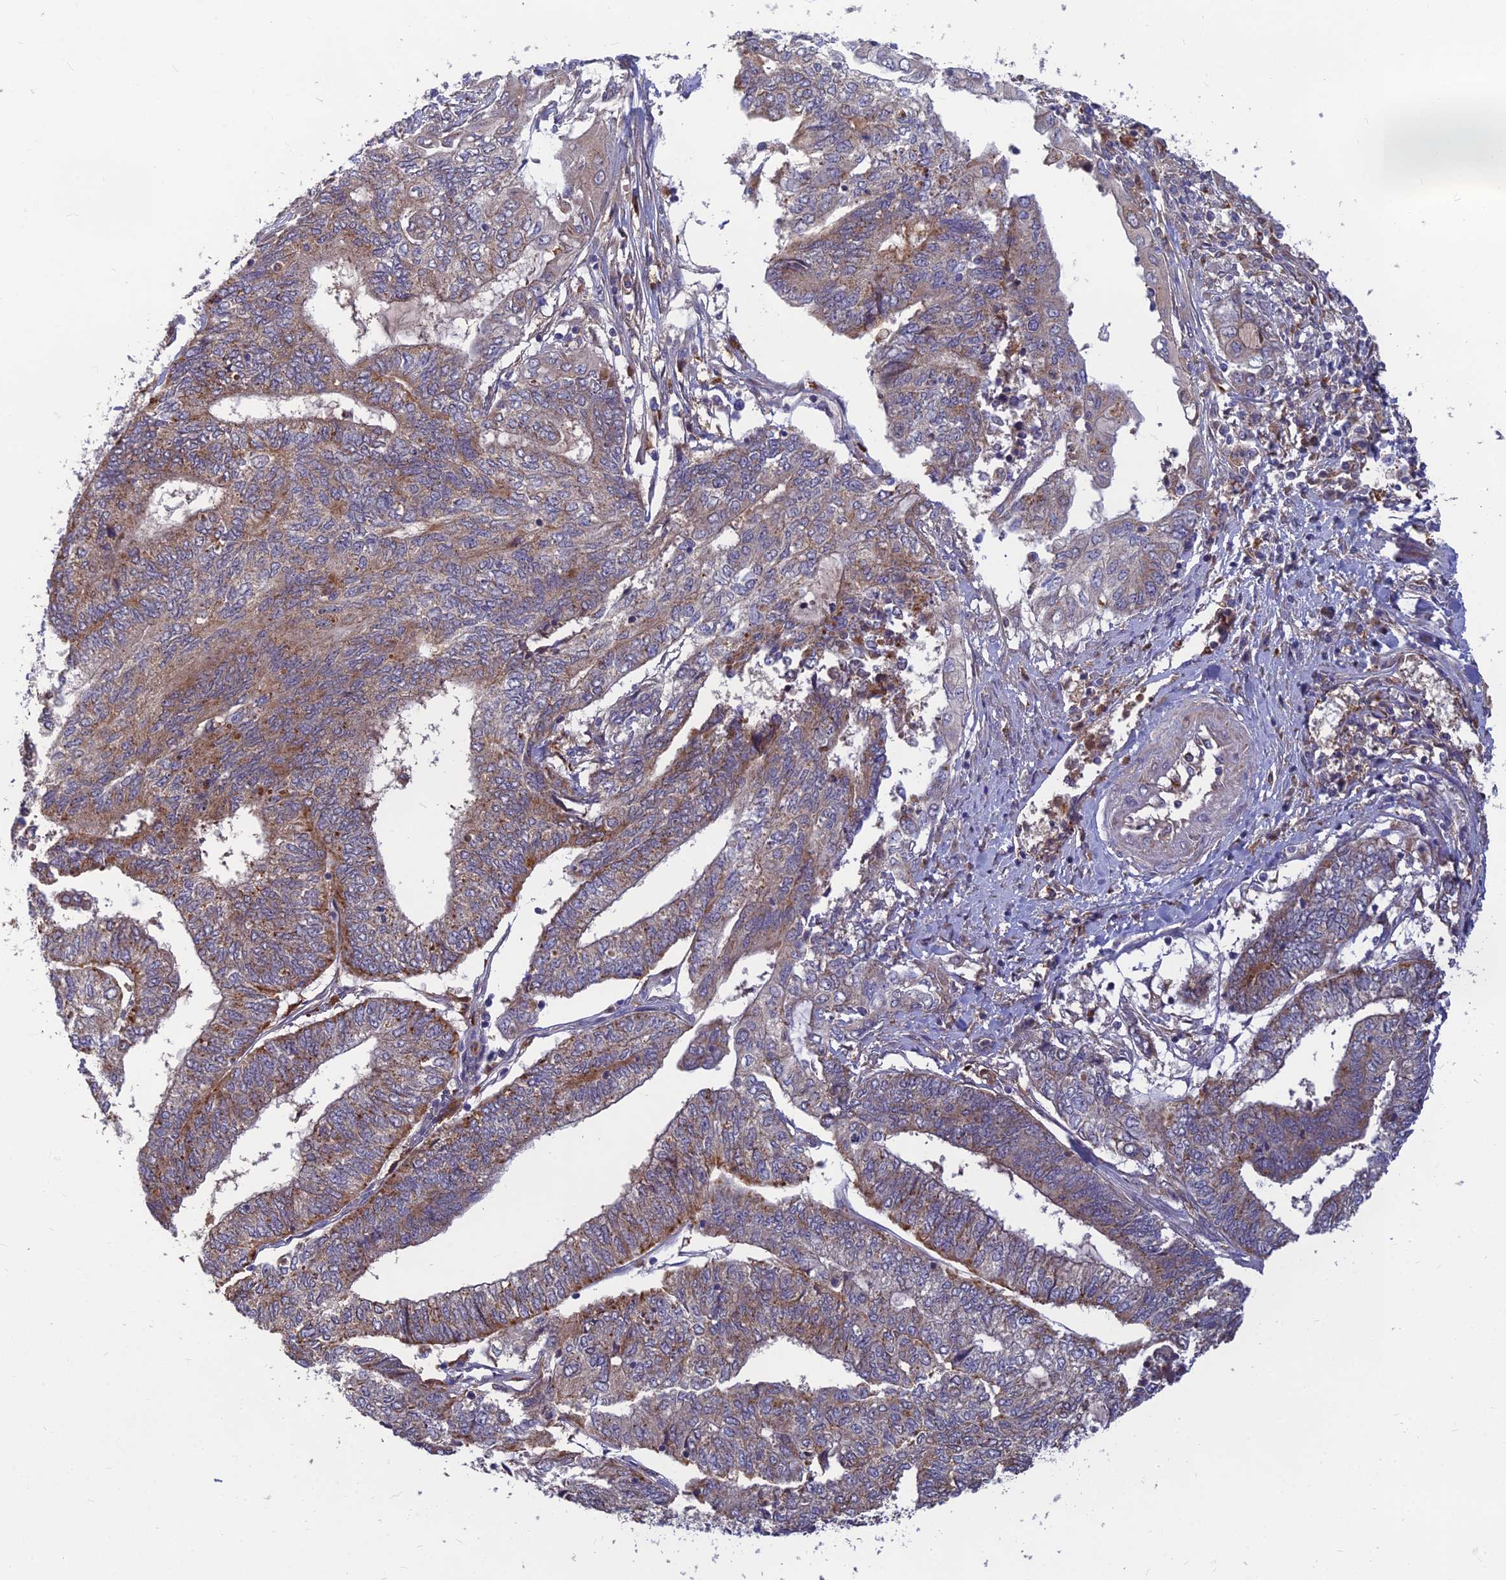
{"staining": {"intensity": "moderate", "quantity": "25%-75%", "location": "cytoplasmic/membranous"}, "tissue": "endometrial cancer", "cell_type": "Tumor cells", "image_type": "cancer", "snomed": [{"axis": "morphology", "description": "Adenocarcinoma, NOS"}, {"axis": "topography", "description": "Uterus"}, {"axis": "topography", "description": "Endometrium"}], "caption": "Immunohistochemical staining of human adenocarcinoma (endometrial) demonstrates medium levels of moderate cytoplasmic/membranous protein positivity in about 25%-75% of tumor cells.", "gene": "FAM151B", "patient": {"sex": "female", "age": 70}}